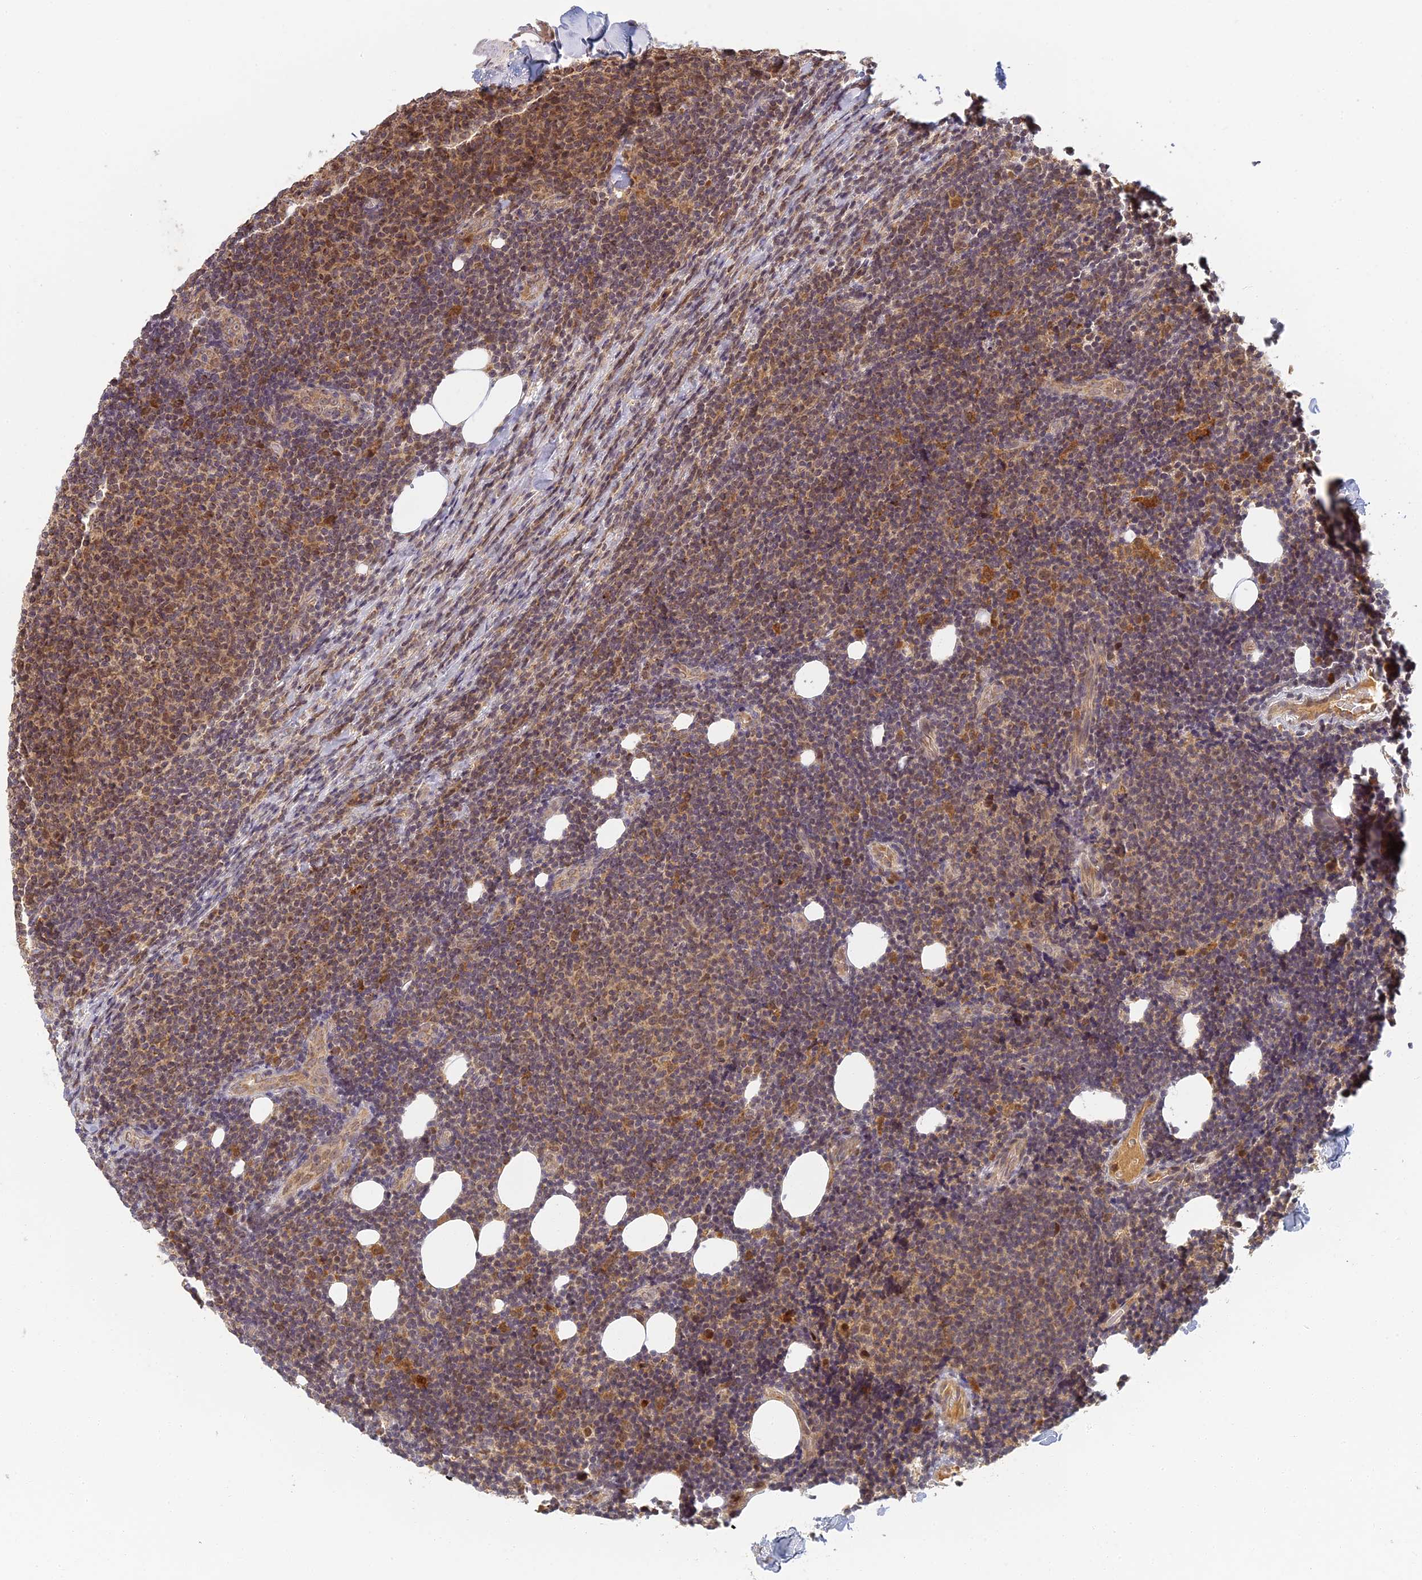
{"staining": {"intensity": "moderate", "quantity": ">75%", "location": "cytoplasmic/membranous"}, "tissue": "lymphoma", "cell_type": "Tumor cells", "image_type": "cancer", "snomed": [{"axis": "morphology", "description": "Malignant lymphoma, non-Hodgkin's type, Low grade"}, {"axis": "topography", "description": "Lymph node"}], "caption": "A medium amount of moderate cytoplasmic/membranous positivity is appreciated in approximately >75% of tumor cells in malignant lymphoma, non-Hodgkin's type (low-grade) tissue.", "gene": "RGL3", "patient": {"sex": "male", "age": 66}}